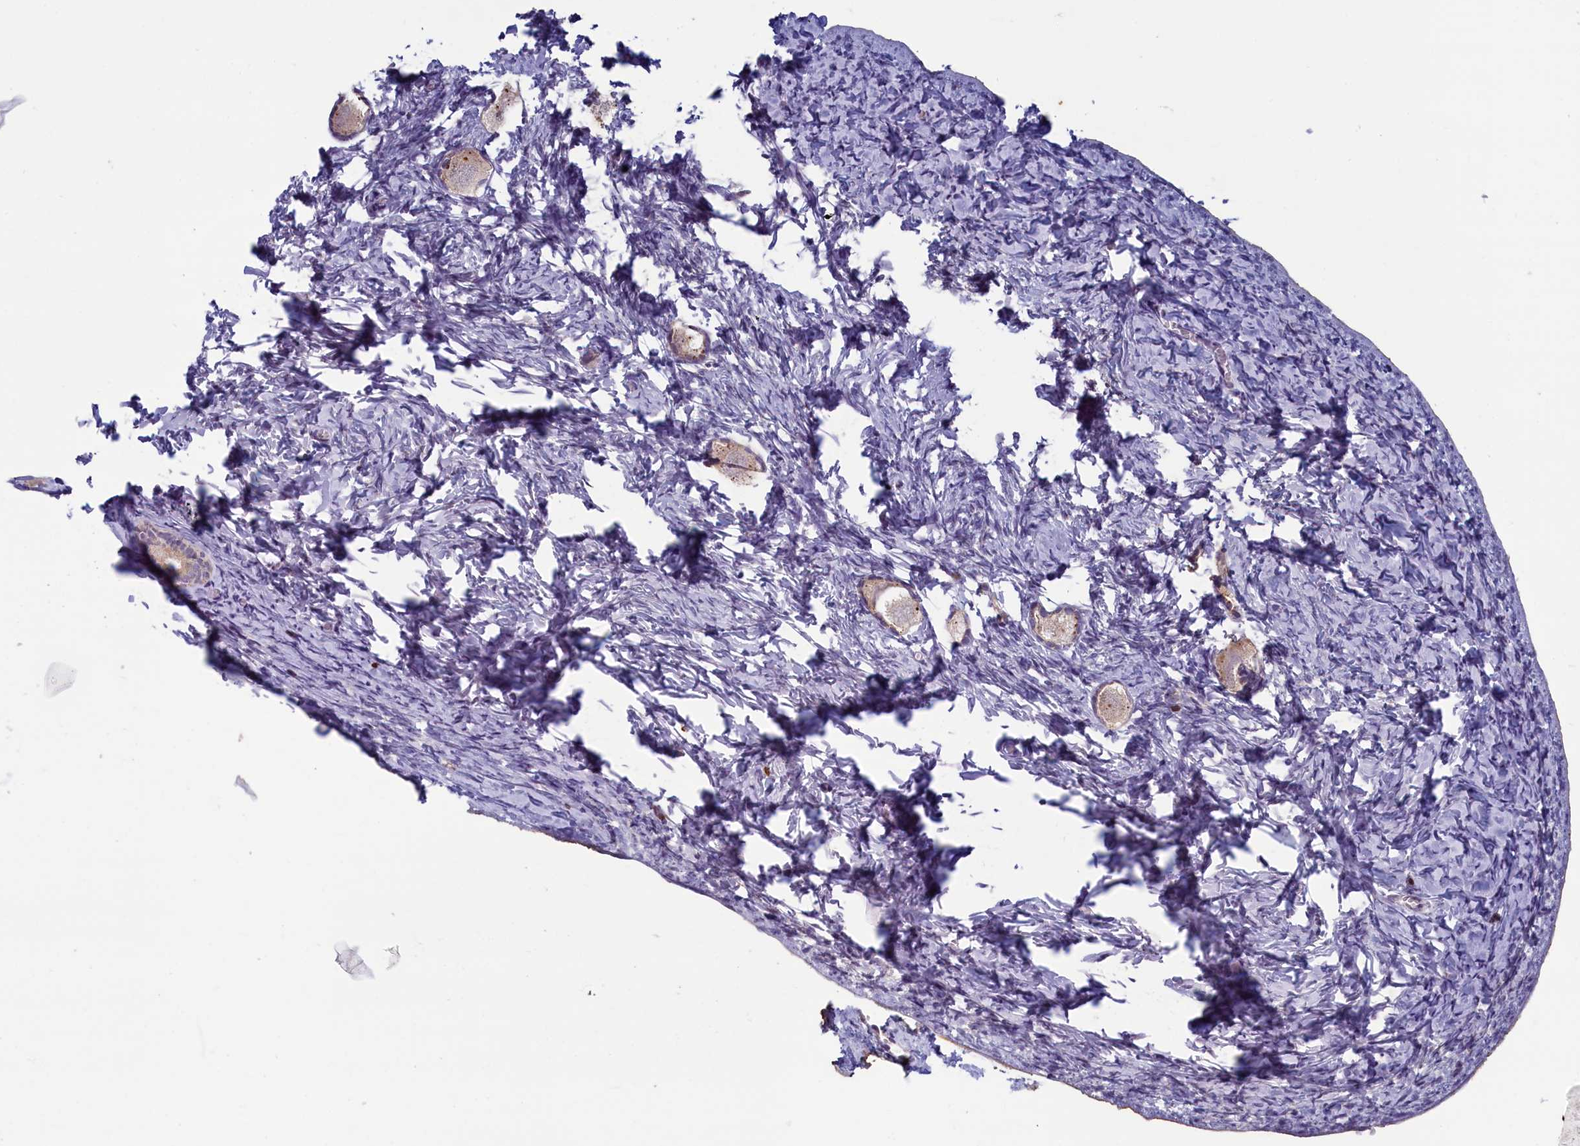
{"staining": {"intensity": "weak", "quantity": ">75%", "location": "cytoplasmic/membranous"}, "tissue": "ovary", "cell_type": "Follicle cells", "image_type": "normal", "snomed": [{"axis": "morphology", "description": "Normal tissue, NOS"}, {"axis": "topography", "description": "Ovary"}], "caption": "A brown stain labels weak cytoplasmic/membranous expression of a protein in follicle cells of benign human ovary. Immunohistochemistry stains the protein in brown and the nuclei are stained blue.", "gene": "TRAF3IP3", "patient": {"sex": "female", "age": 27}}